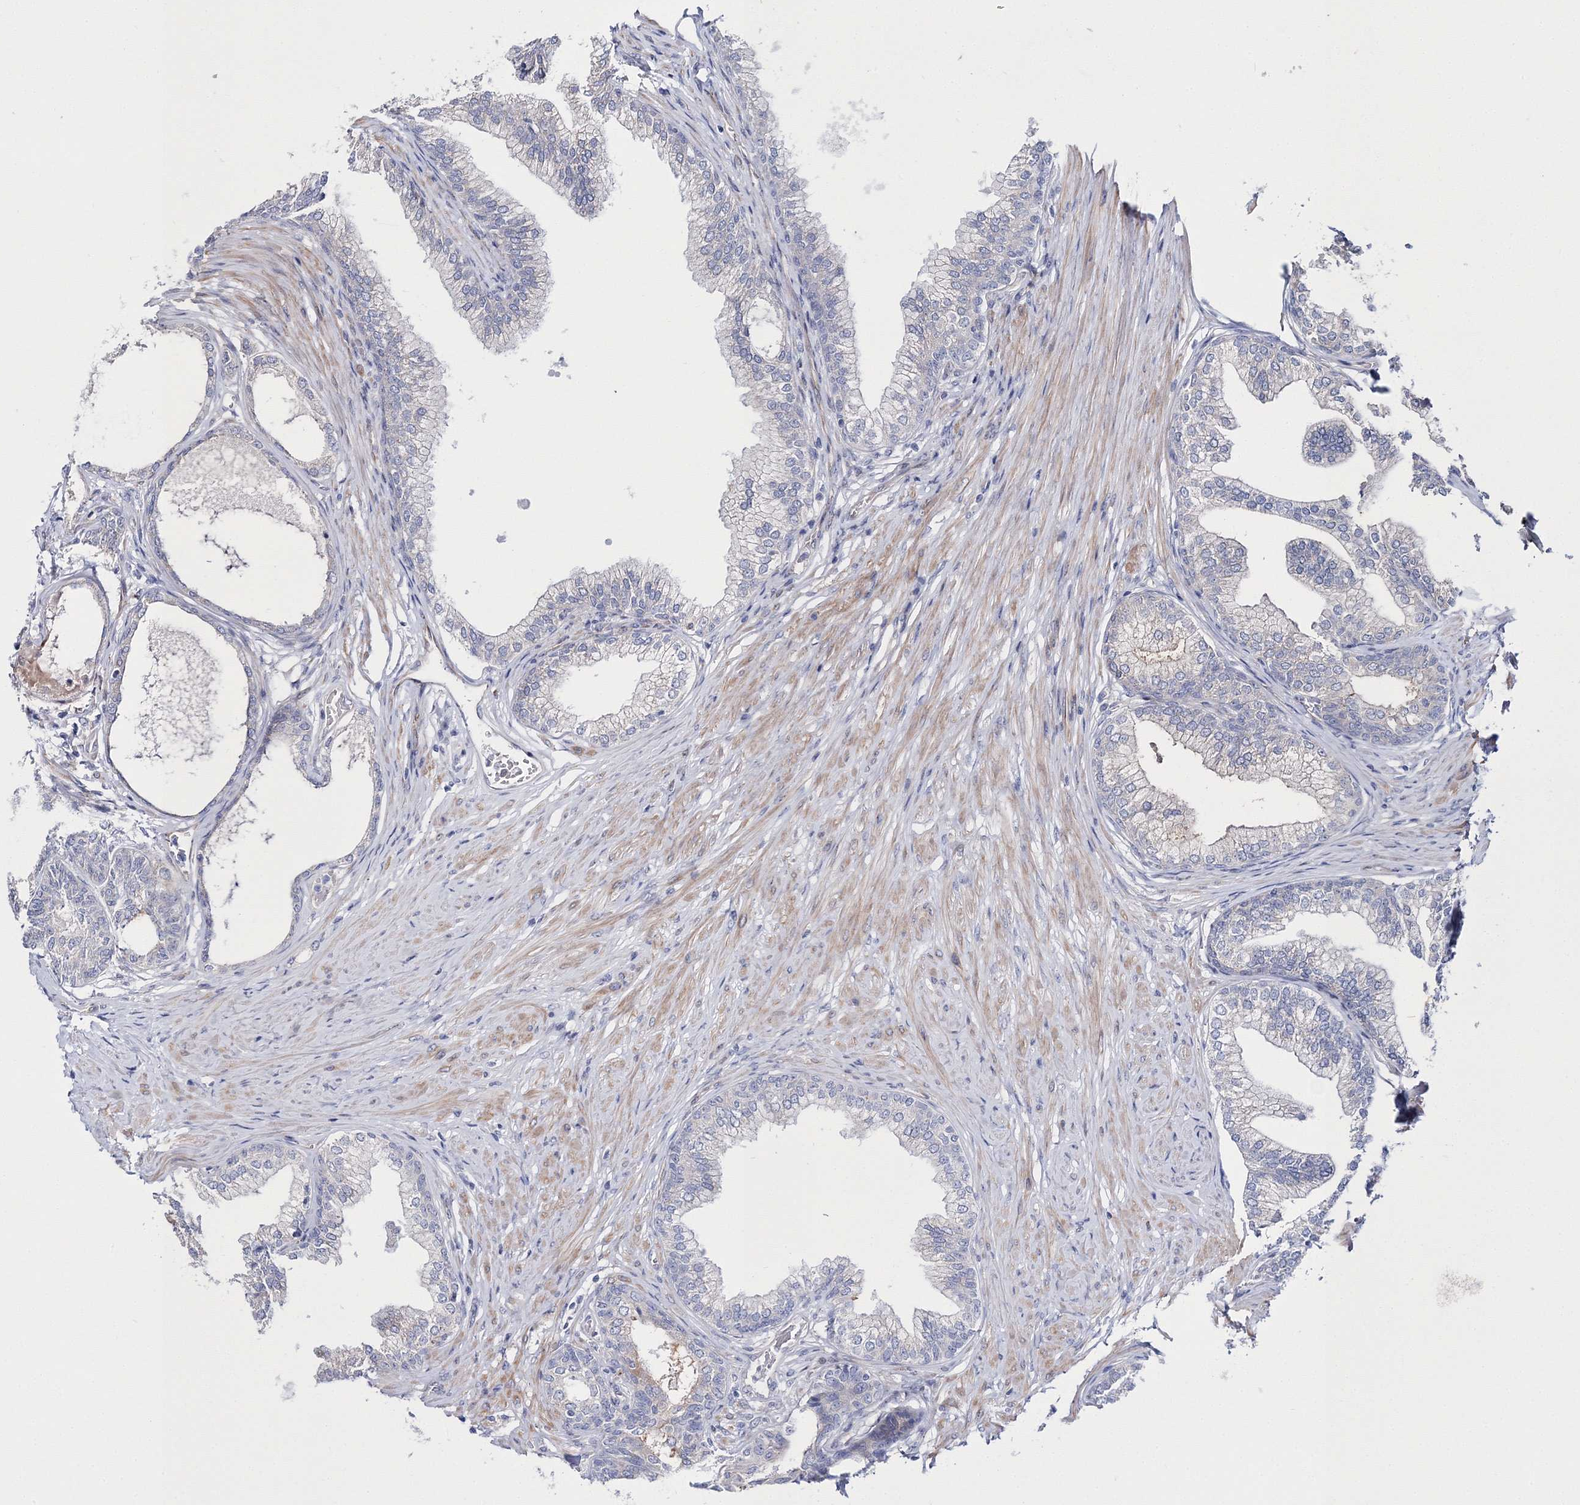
{"staining": {"intensity": "negative", "quantity": "none", "location": "none"}, "tissue": "prostate", "cell_type": "Glandular cells", "image_type": "normal", "snomed": [{"axis": "morphology", "description": "Normal tissue, NOS"}, {"axis": "morphology", "description": "Urothelial carcinoma, Low grade"}, {"axis": "topography", "description": "Urinary bladder"}, {"axis": "topography", "description": "Prostate"}], "caption": "Prostate stained for a protein using immunohistochemistry shows no staining glandular cells.", "gene": "ARHGAP32", "patient": {"sex": "male", "age": 60}}